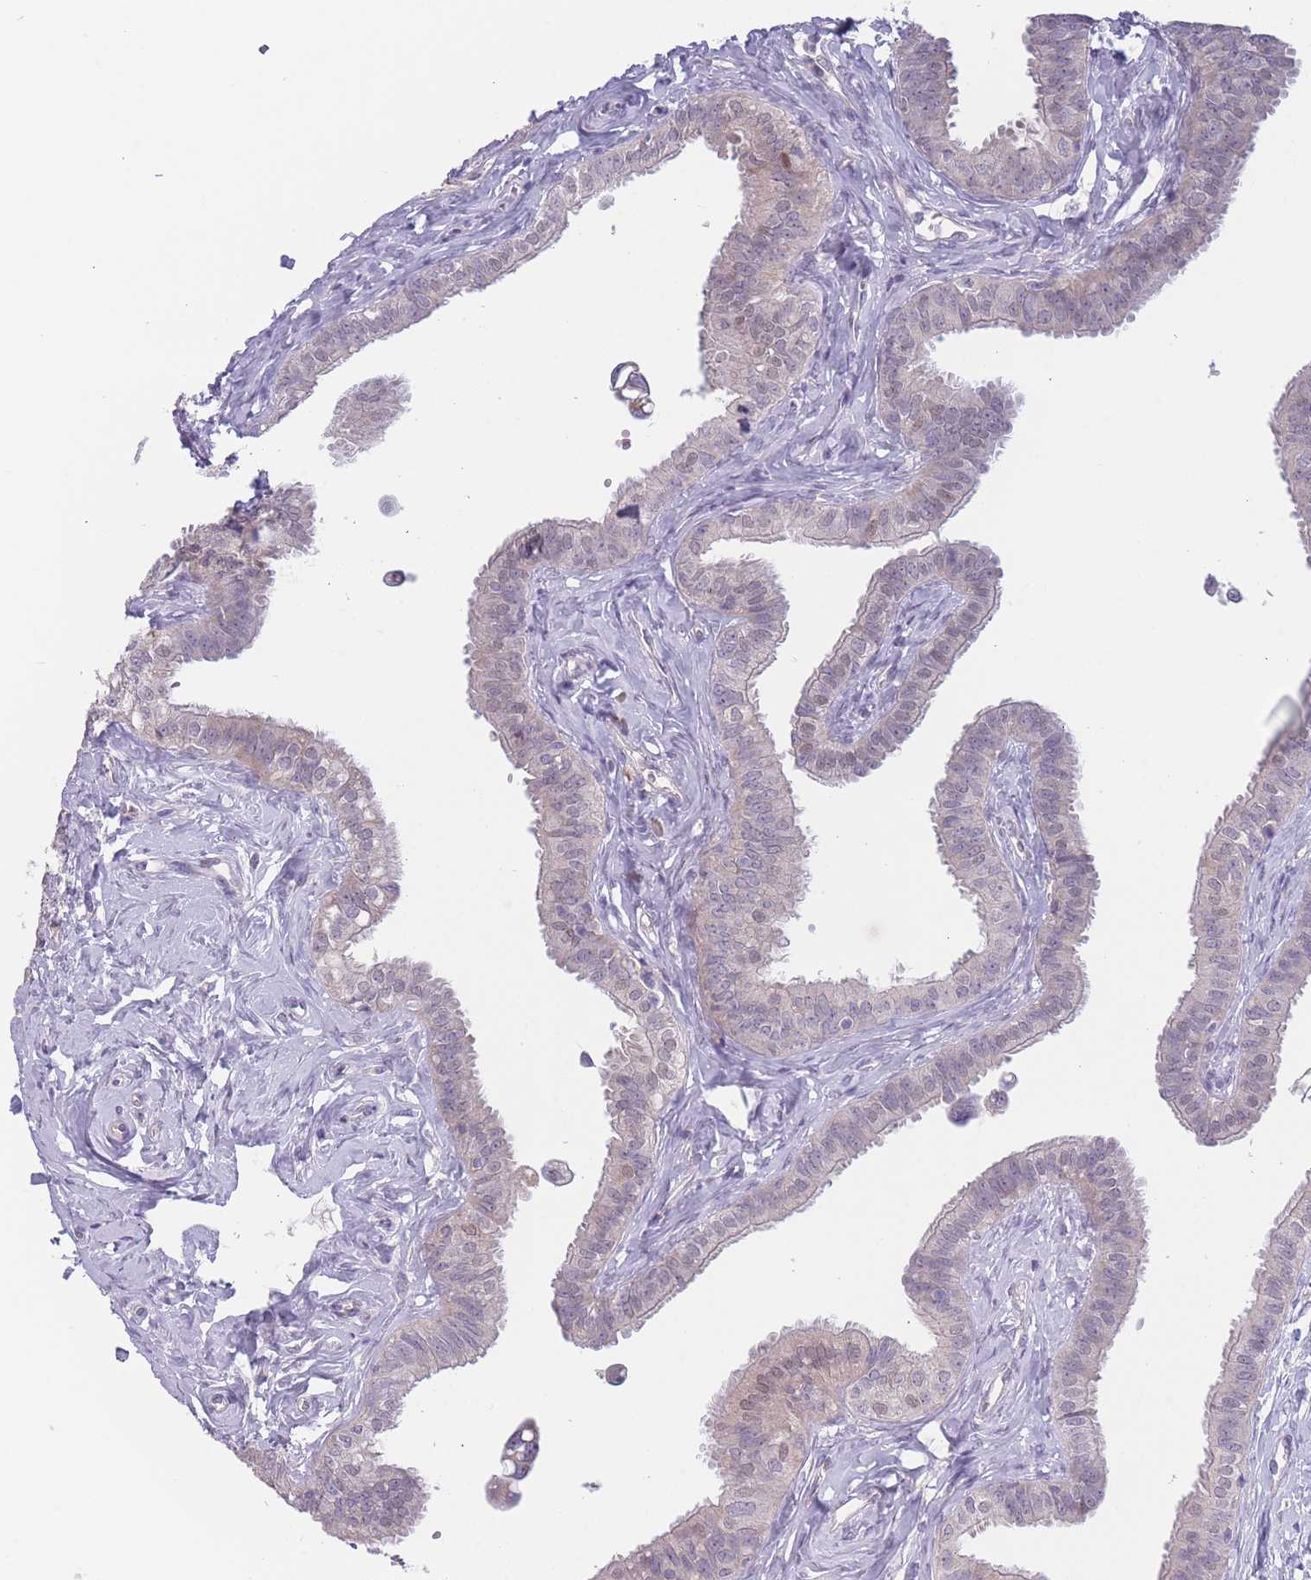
{"staining": {"intensity": "negative", "quantity": "none", "location": "none"}, "tissue": "fallopian tube", "cell_type": "Glandular cells", "image_type": "normal", "snomed": [{"axis": "morphology", "description": "Normal tissue, NOS"}, {"axis": "morphology", "description": "Carcinoma, NOS"}, {"axis": "topography", "description": "Fallopian tube"}, {"axis": "topography", "description": "Ovary"}], "caption": "Normal fallopian tube was stained to show a protein in brown. There is no significant positivity in glandular cells. (DAB (3,3'-diaminobenzidine) IHC, high magnification).", "gene": "FAM227B", "patient": {"sex": "female", "age": 59}}